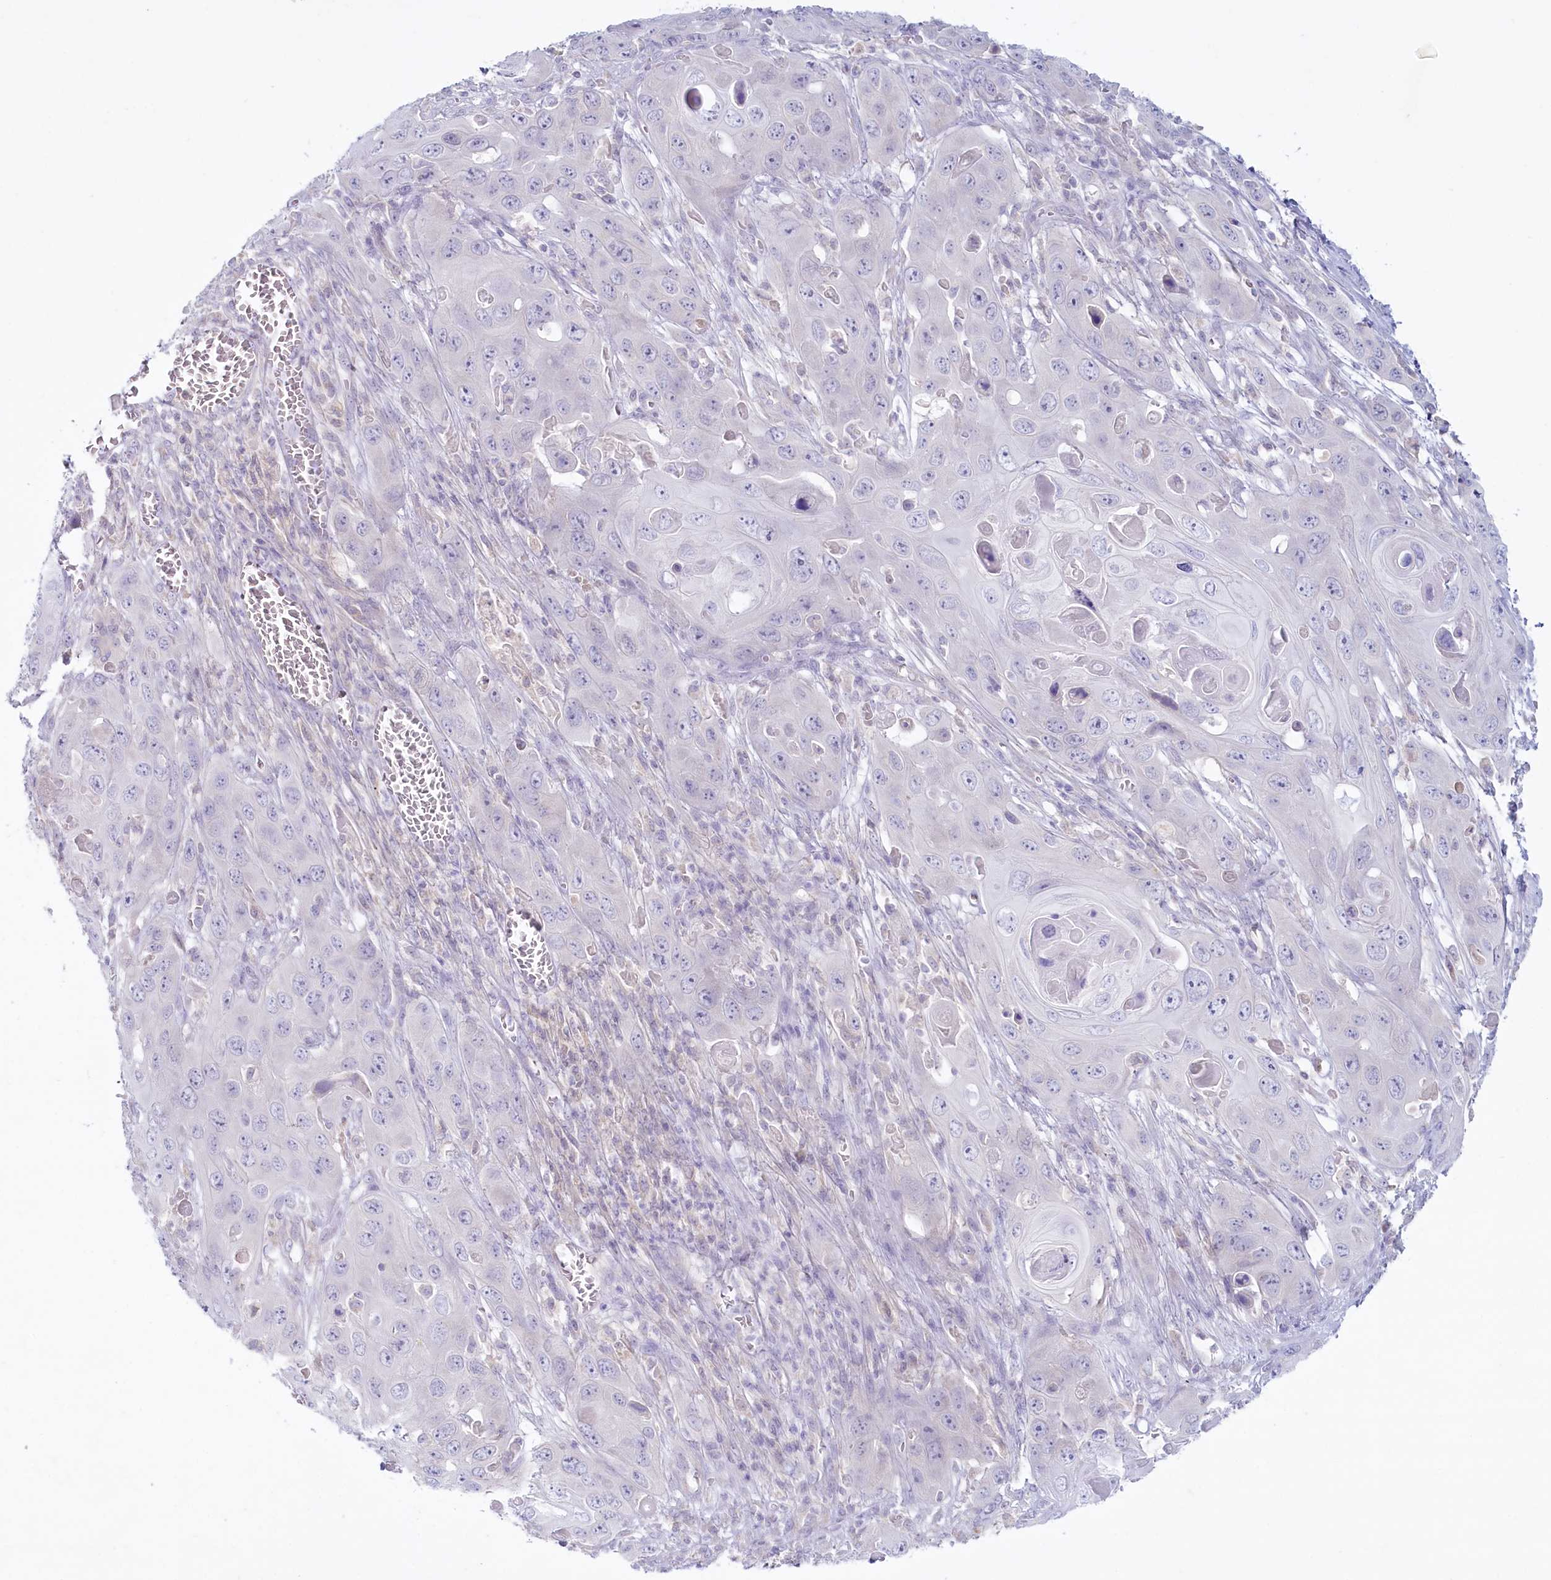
{"staining": {"intensity": "negative", "quantity": "none", "location": "none"}, "tissue": "skin cancer", "cell_type": "Tumor cells", "image_type": "cancer", "snomed": [{"axis": "morphology", "description": "Squamous cell carcinoma, NOS"}, {"axis": "topography", "description": "Skin"}], "caption": "This is a histopathology image of immunohistochemistry (IHC) staining of skin cancer, which shows no staining in tumor cells.", "gene": "PSAPL1", "patient": {"sex": "male", "age": 55}}